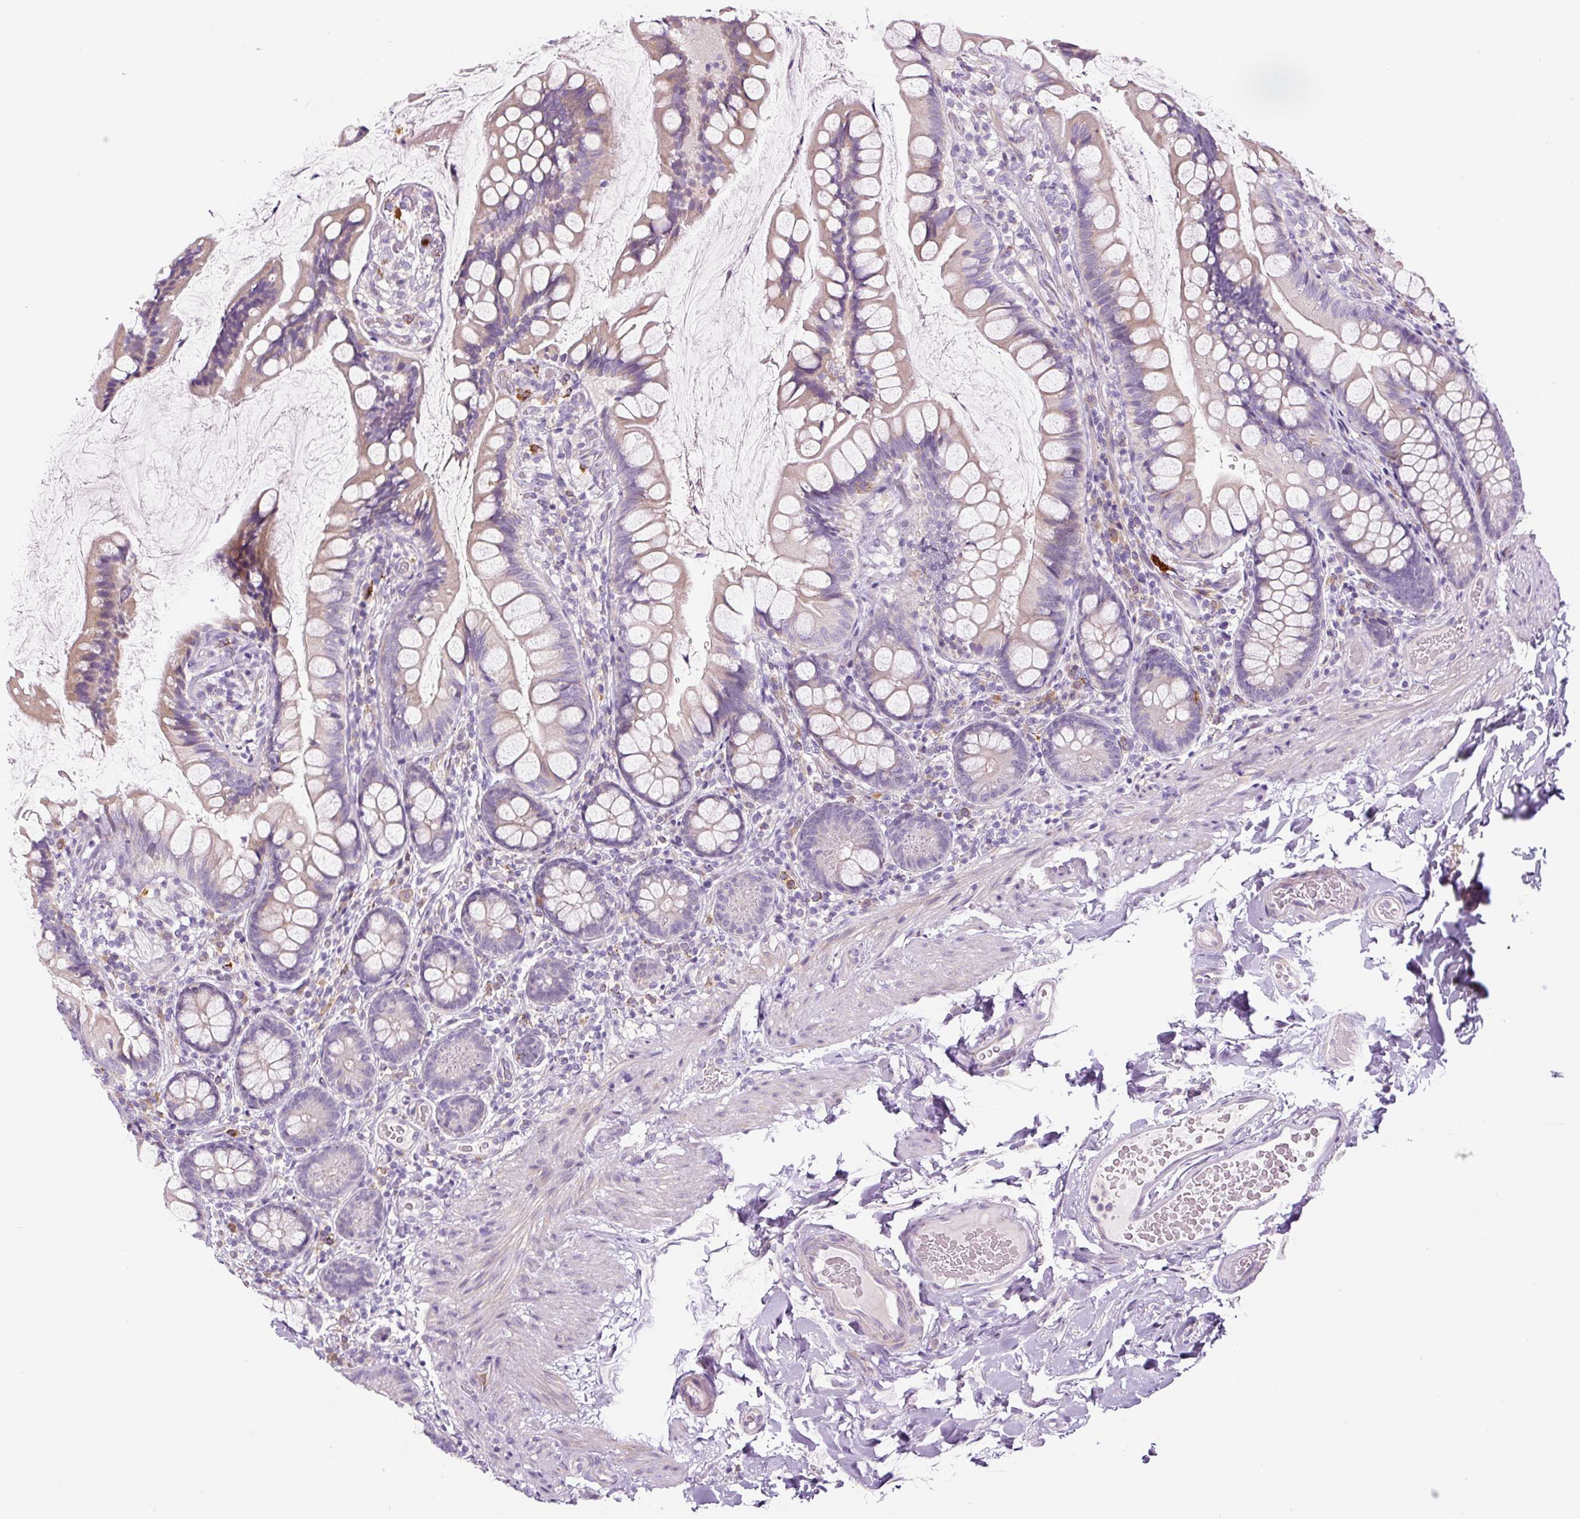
{"staining": {"intensity": "weak", "quantity": "25%-75%", "location": "cytoplasmic/membranous"}, "tissue": "small intestine", "cell_type": "Glandular cells", "image_type": "normal", "snomed": [{"axis": "morphology", "description": "Normal tissue, NOS"}, {"axis": "topography", "description": "Small intestine"}], "caption": "A high-resolution image shows immunohistochemistry (IHC) staining of benign small intestine, which shows weak cytoplasmic/membranous positivity in about 25%-75% of glandular cells.", "gene": "FUT10", "patient": {"sex": "male", "age": 70}}